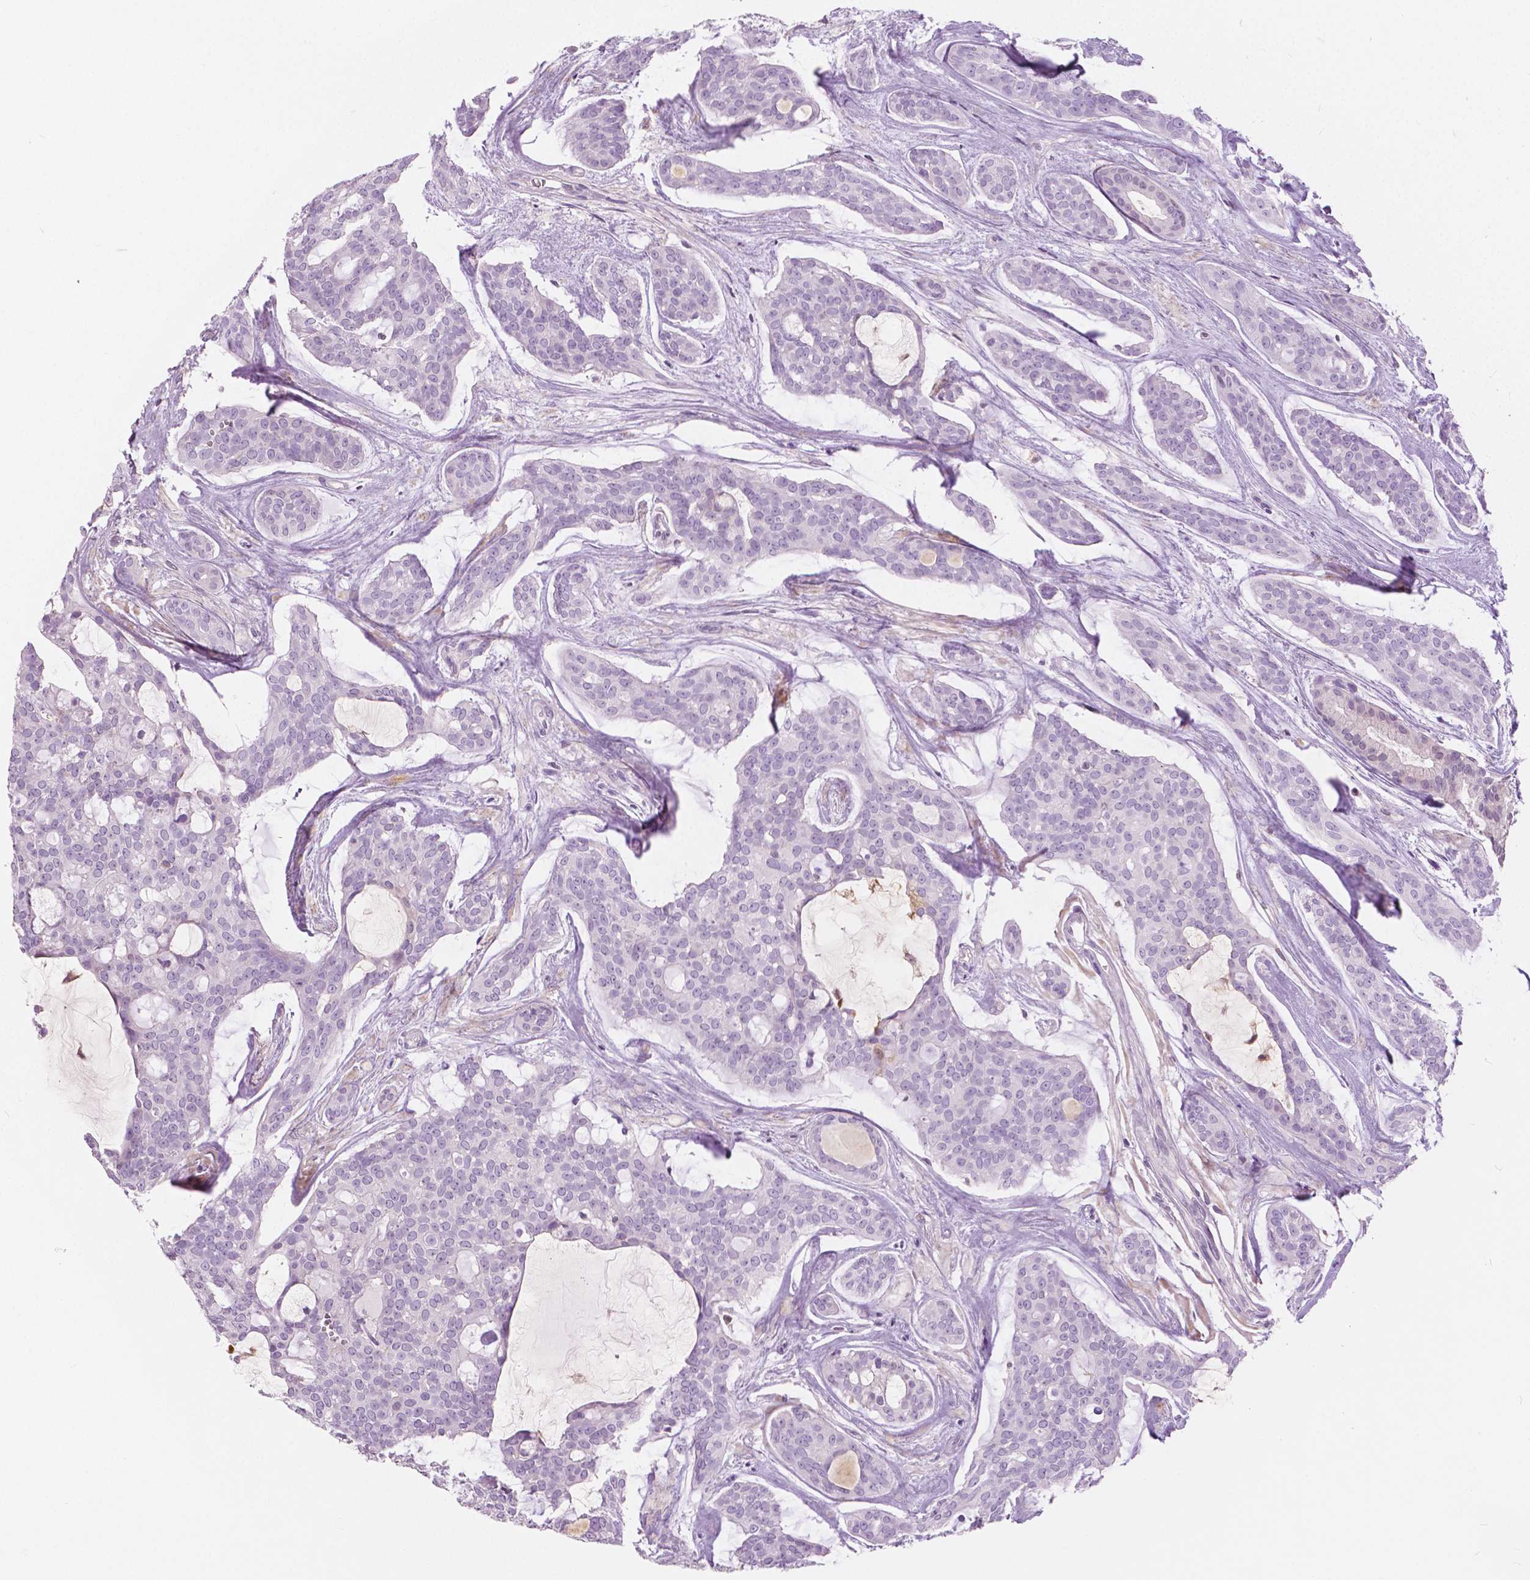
{"staining": {"intensity": "negative", "quantity": "none", "location": "none"}, "tissue": "head and neck cancer", "cell_type": "Tumor cells", "image_type": "cancer", "snomed": [{"axis": "morphology", "description": "Adenocarcinoma, NOS"}, {"axis": "topography", "description": "Head-Neck"}], "caption": "Protein analysis of head and neck cancer displays no significant positivity in tumor cells. (DAB IHC visualized using brightfield microscopy, high magnification).", "gene": "GALM", "patient": {"sex": "male", "age": 66}}